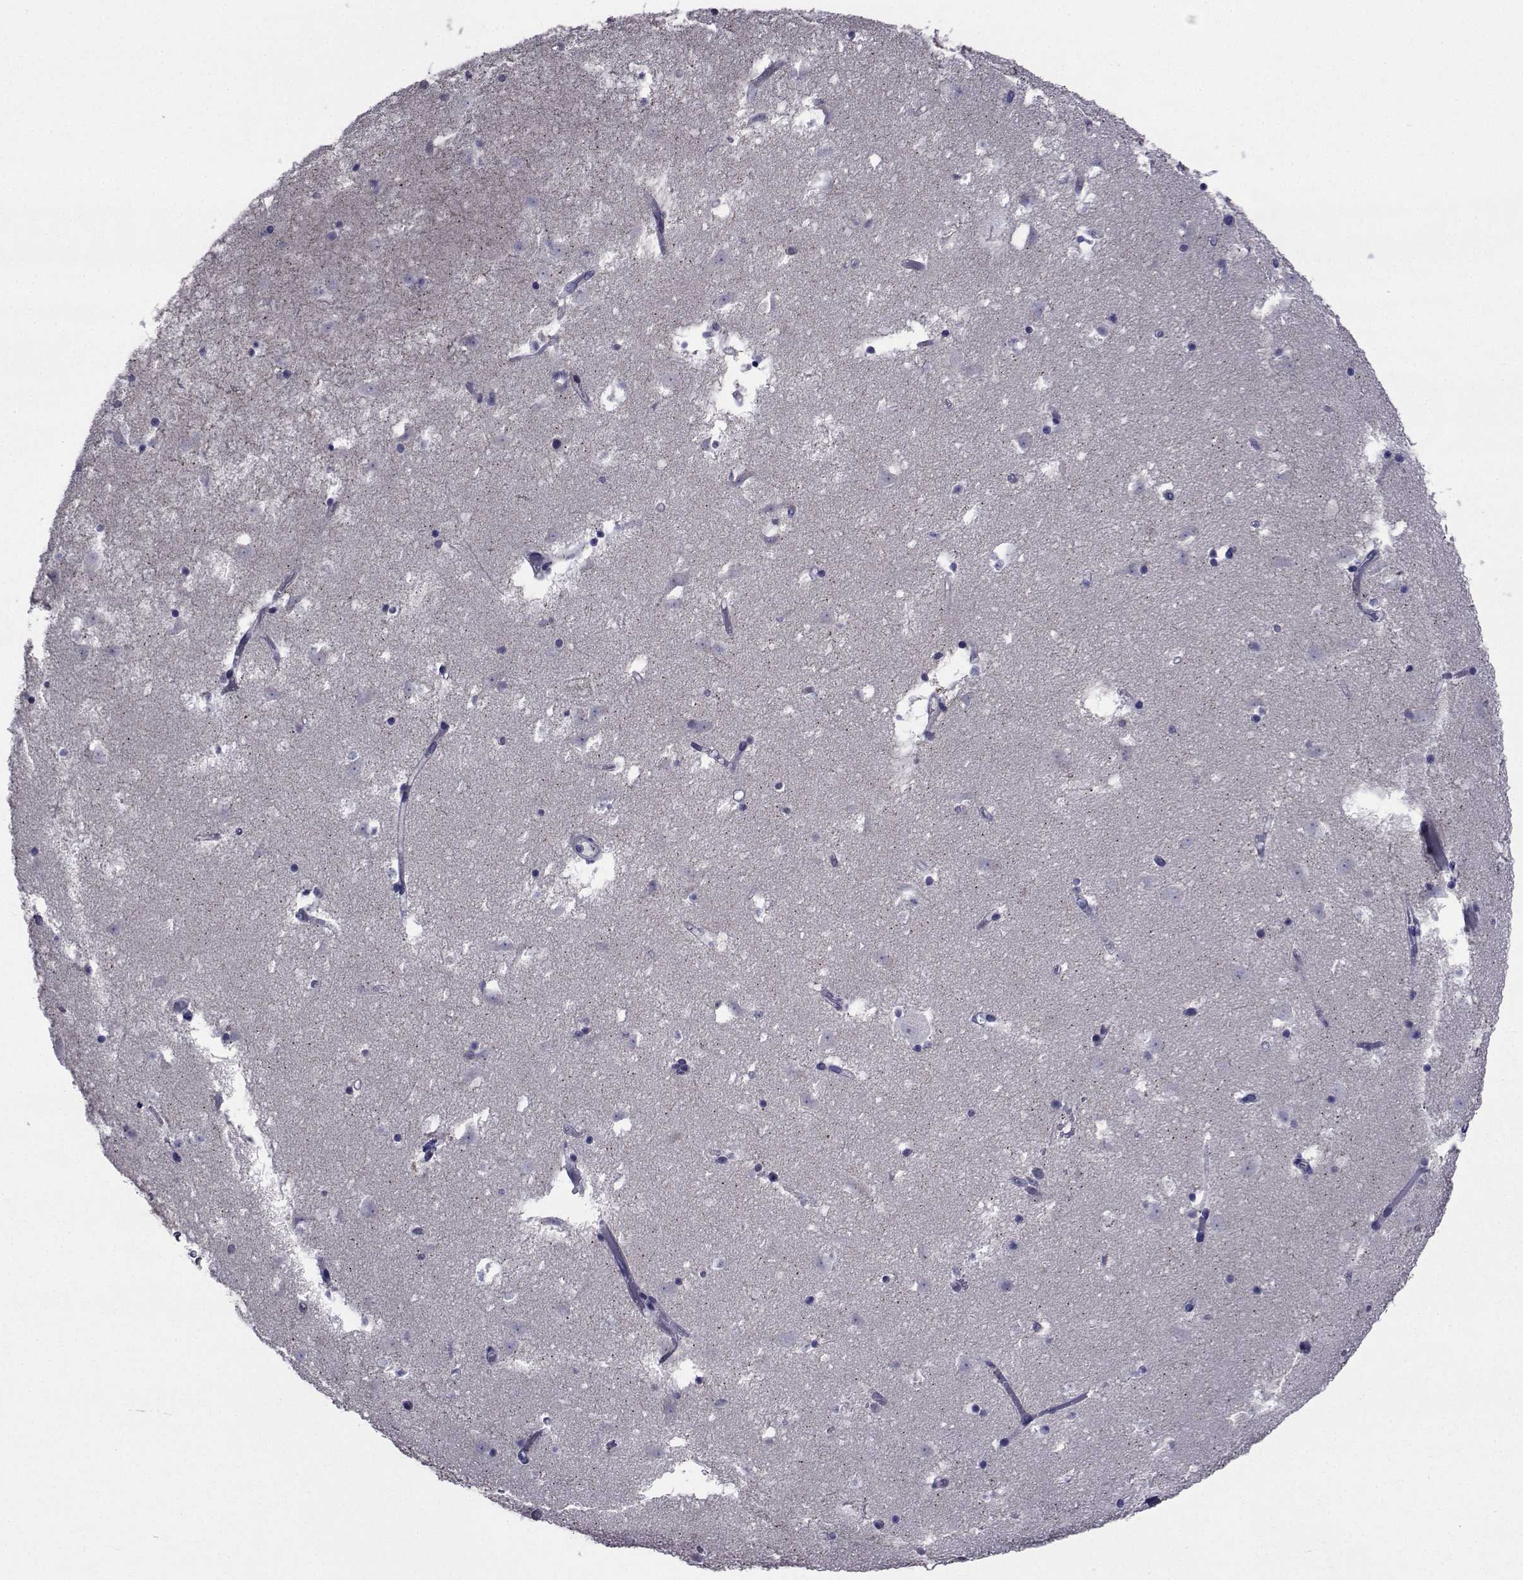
{"staining": {"intensity": "negative", "quantity": "none", "location": "none"}, "tissue": "caudate", "cell_type": "Glial cells", "image_type": "normal", "snomed": [{"axis": "morphology", "description": "Normal tissue, NOS"}, {"axis": "topography", "description": "Lateral ventricle wall"}], "caption": "Benign caudate was stained to show a protein in brown. There is no significant positivity in glial cells. The staining is performed using DAB brown chromogen with nuclei counter-stained in using hematoxylin.", "gene": "SEMA5B", "patient": {"sex": "female", "age": 42}}